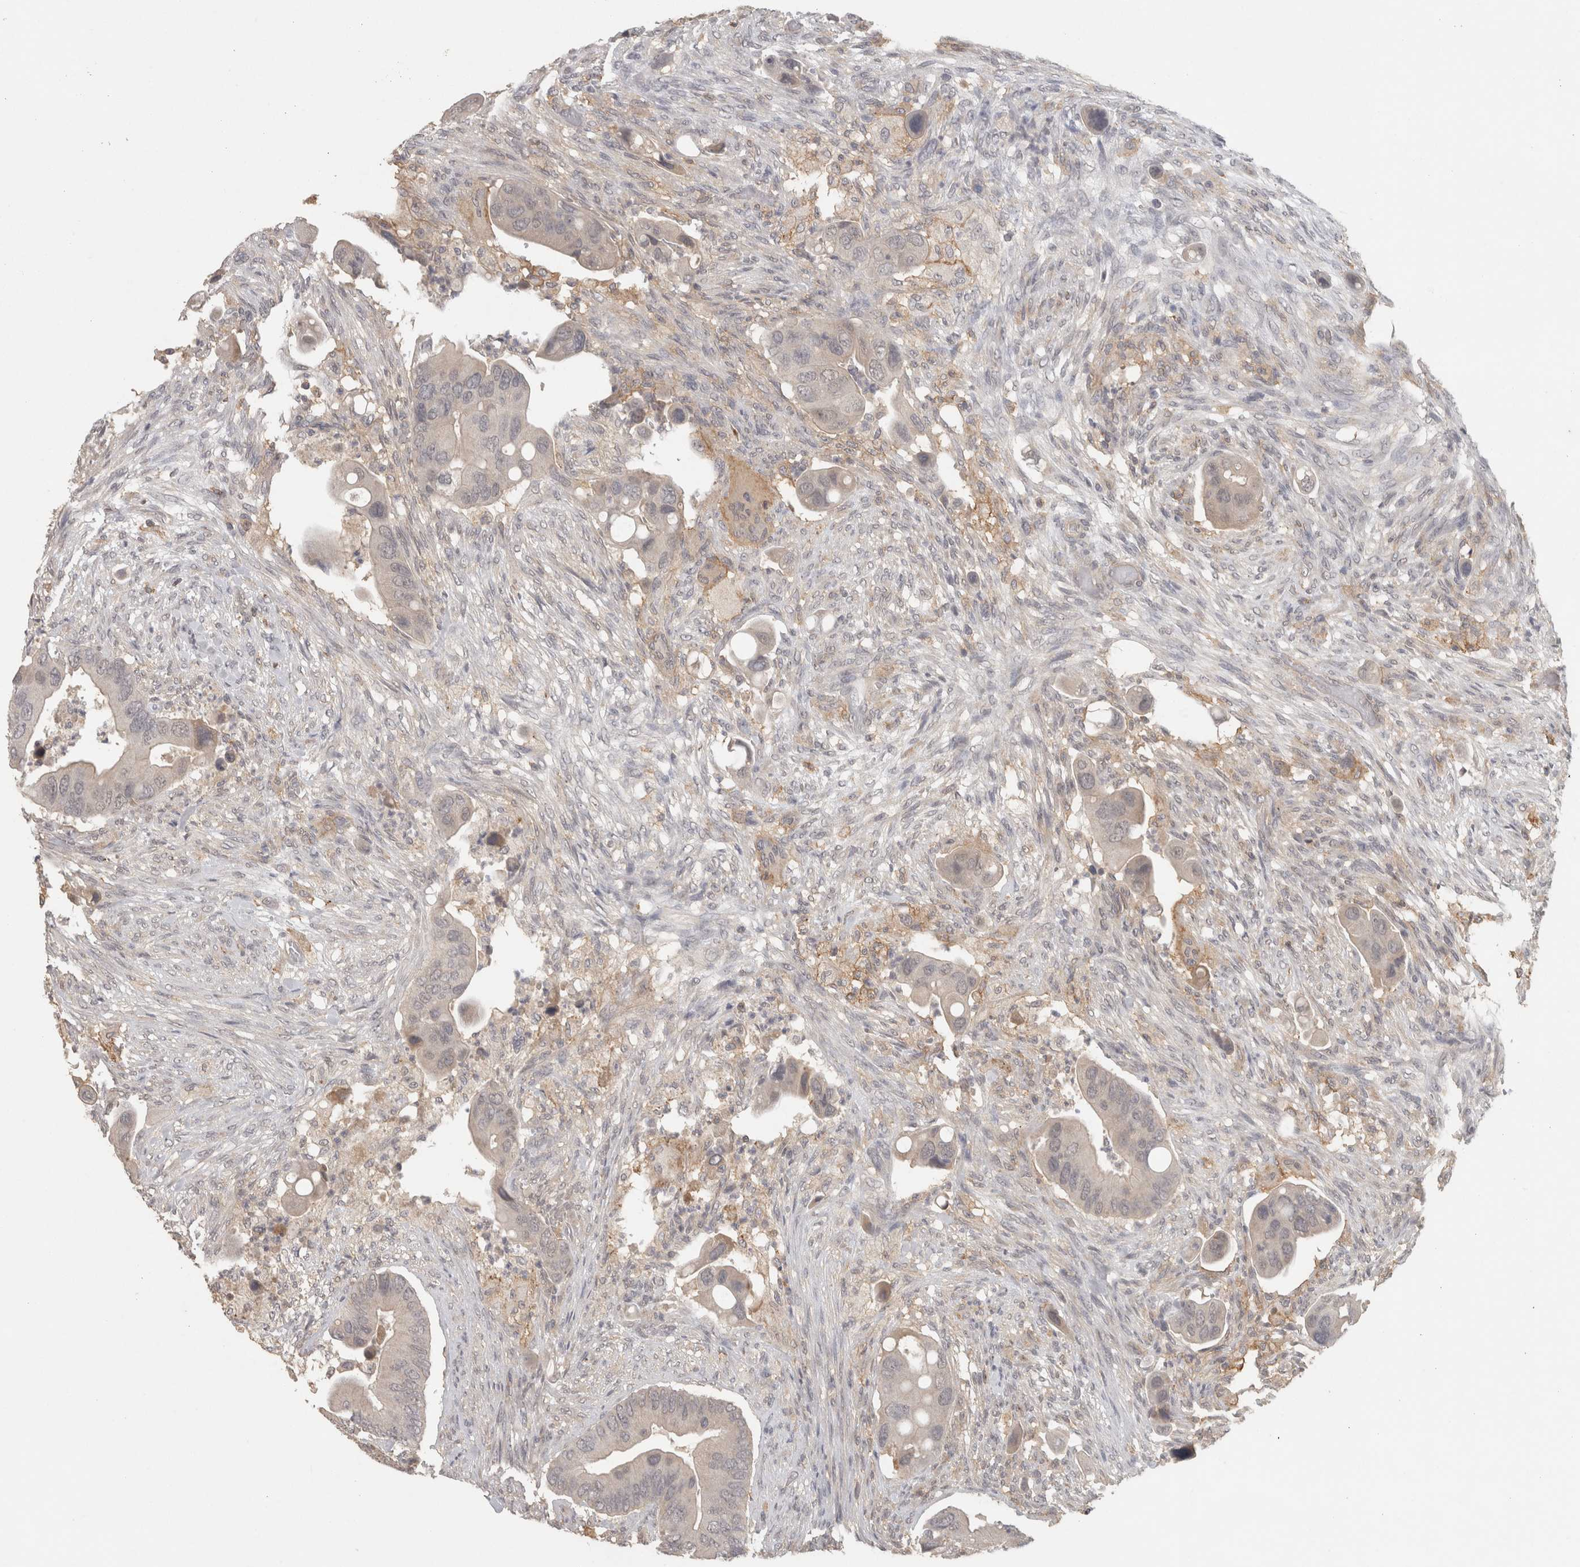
{"staining": {"intensity": "negative", "quantity": "none", "location": "none"}, "tissue": "colorectal cancer", "cell_type": "Tumor cells", "image_type": "cancer", "snomed": [{"axis": "morphology", "description": "Adenocarcinoma, NOS"}, {"axis": "topography", "description": "Rectum"}], "caption": "Immunohistochemistry micrograph of neoplastic tissue: adenocarcinoma (colorectal) stained with DAB (3,3'-diaminobenzidine) displays no significant protein positivity in tumor cells.", "gene": "HAVCR2", "patient": {"sex": "female", "age": 57}}